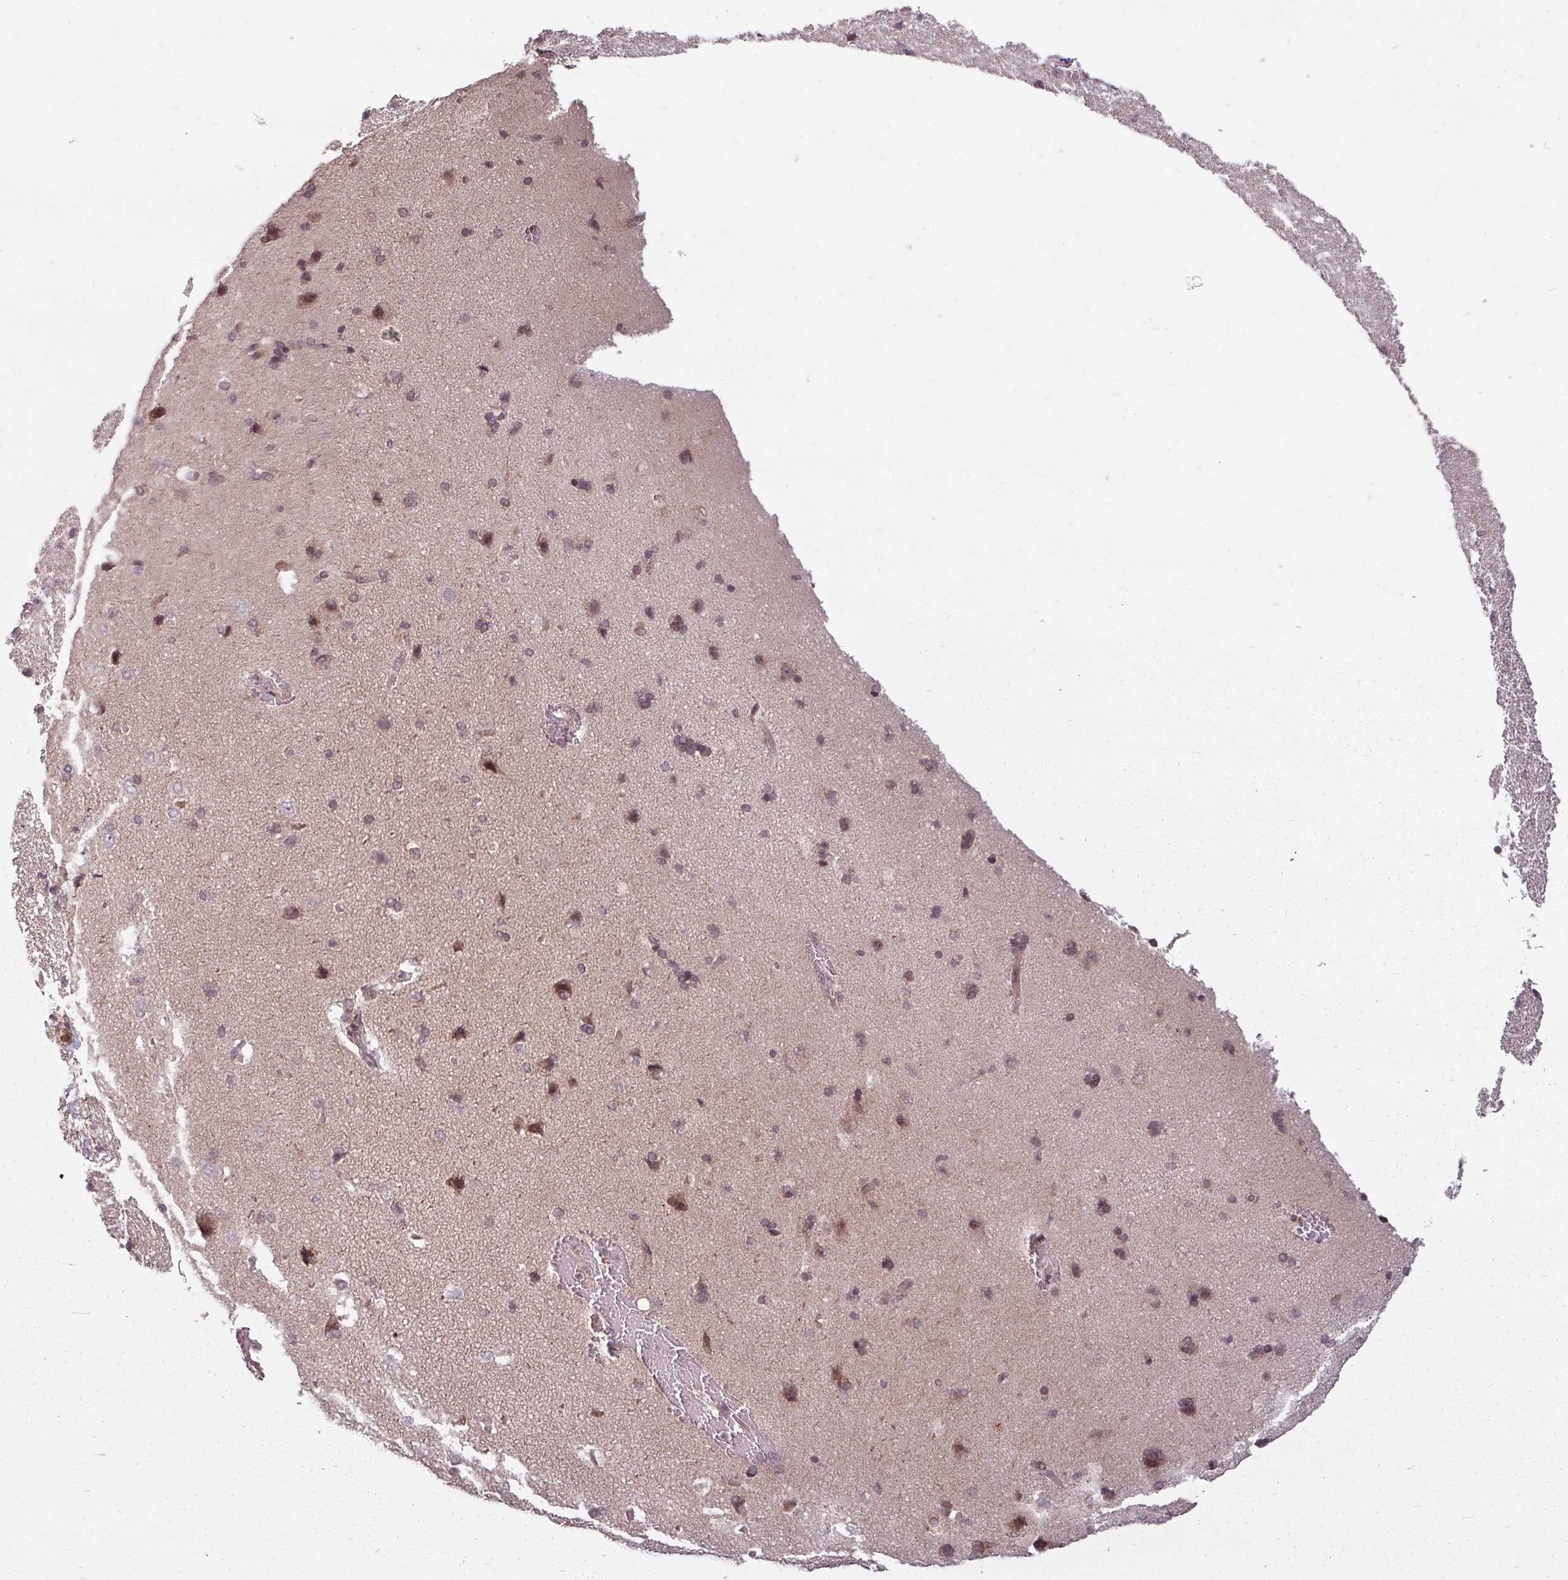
{"staining": {"intensity": "weak", "quantity": ">75%", "location": "cytoplasmic/membranous"}, "tissue": "cerebral cortex", "cell_type": "Endothelial cells", "image_type": "normal", "snomed": [{"axis": "morphology", "description": "Normal tissue, NOS"}, {"axis": "topography", "description": "Cerebral cortex"}], "caption": "Weak cytoplasmic/membranous expression is appreciated in approximately >75% of endothelial cells in normal cerebral cortex.", "gene": "CLIC1", "patient": {"sex": "male", "age": 62}}